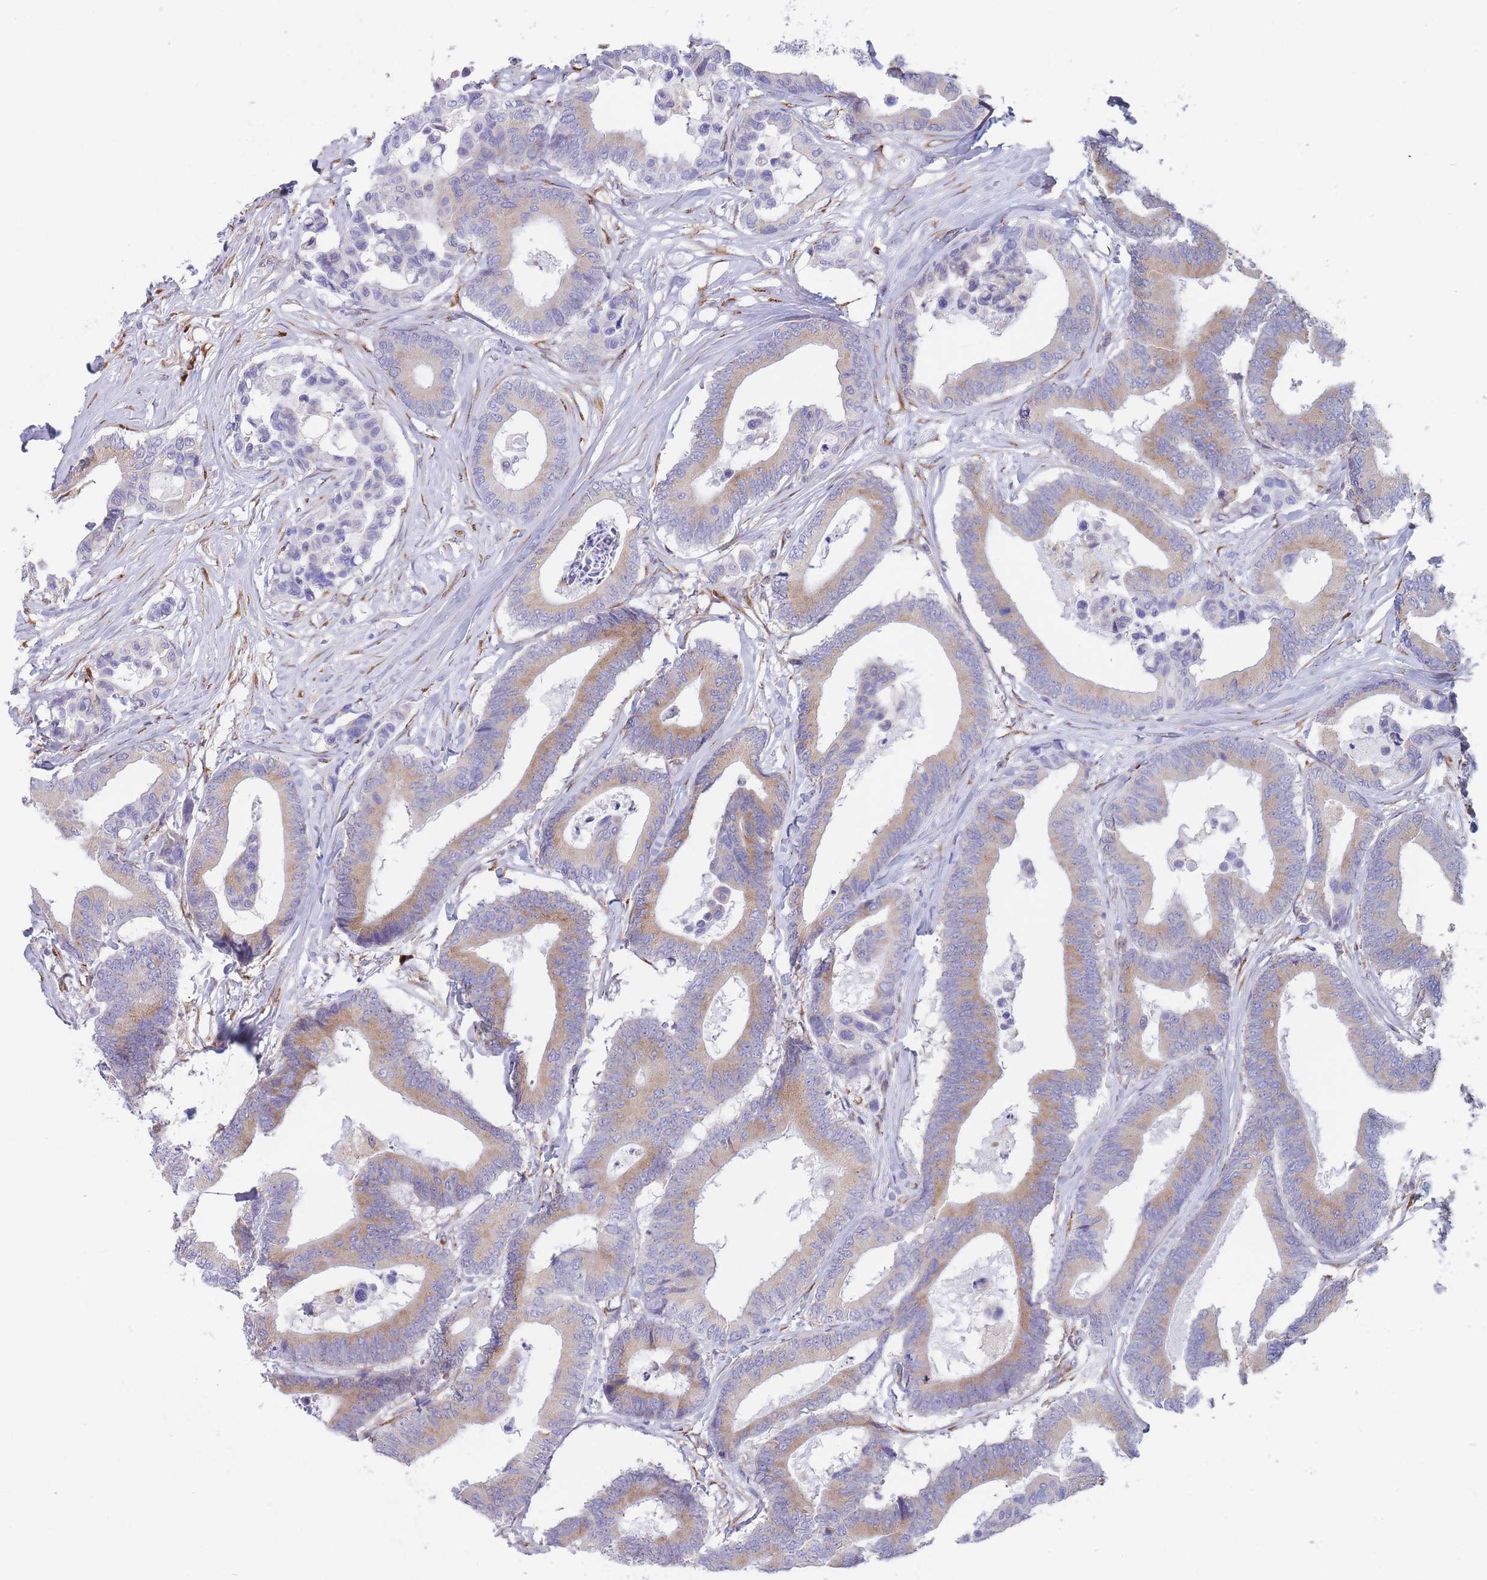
{"staining": {"intensity": "moderate", "quantity": "25%-75%", "location": "cytoplasmic/membranous"}, "tissue": "colorectal cancer", "cell_type": "Tumor cells", "image_type": "cancer", "snomed": [{"axis": "morphology", "description": "Normal tissue, NOS"}, {"axis": "morphology", "description": "Adenocarcinoma, NOS"}, {"axis": "topography", "description": "Colon"}], "caption": "Tumor cells demonstrate moderate cytoplasmic/membranous staining in about 25%-75% of cells in colorectal cancer.", "gene": "MRPL30", "patient": {"sex": "male", "age": 82}}